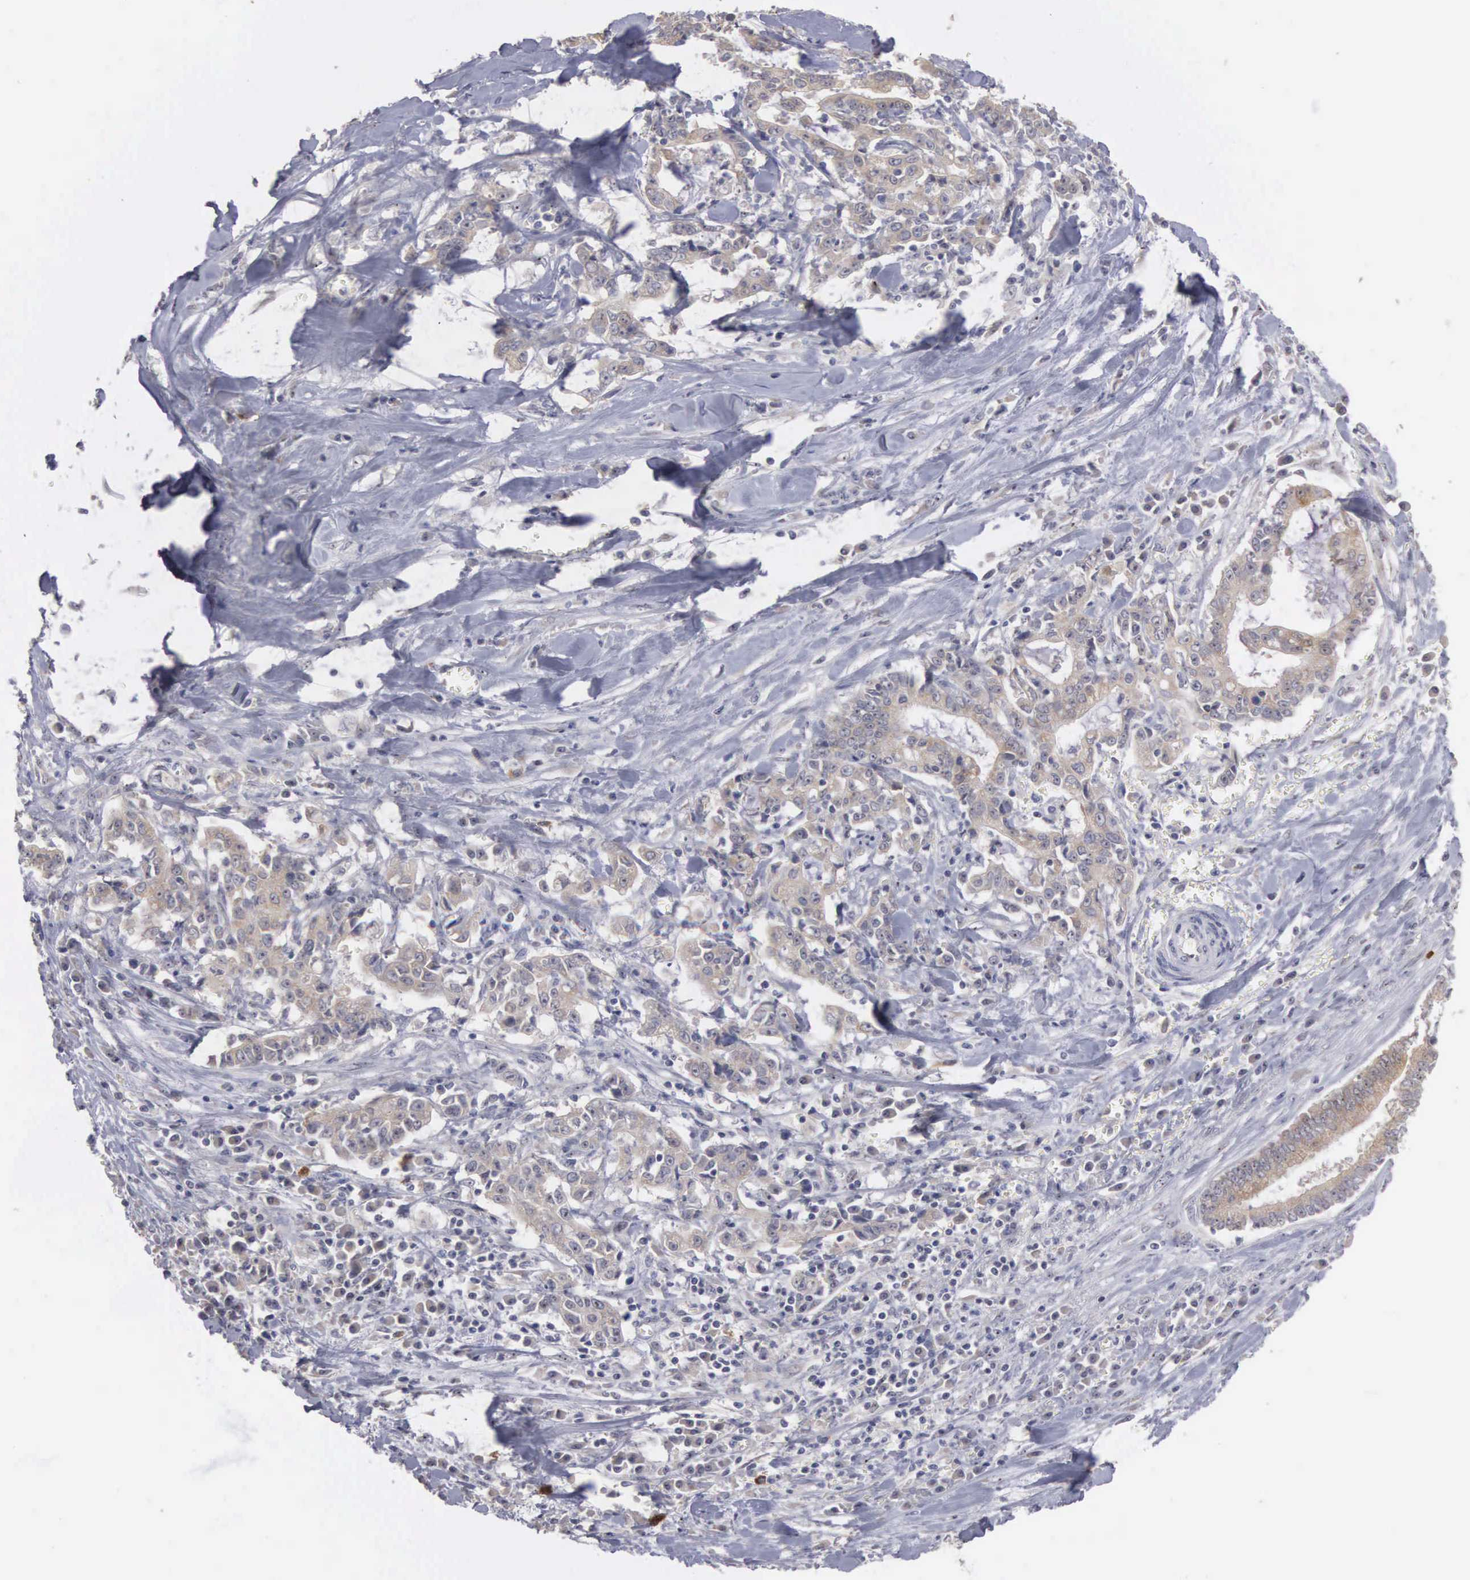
{"staining": {"intensity": "weak", "quantity": ">75%", "location": "cytoplasmic/membranous,nuclear"}, "tissue": "liver cancer", "cell_type": "Tumor cells", "image_type": "cancer", "snomed": [{"axis": "morphology", "description": "Cholangiocarcinoma"}, {"axis": "topography", "description": "Liver"}], "caption": "Liver cancer stained with immunohistochemistry (IHC) displays weak cytoplasmic/membranous and nuclear expression in approximately >75% of tumor cells. Immunohistochemistry (ihc) stains the protein of interest in brown and the nuclei are stained blue.", "gene": "AMN", "patient": {"sex": "male", "age": 57}}